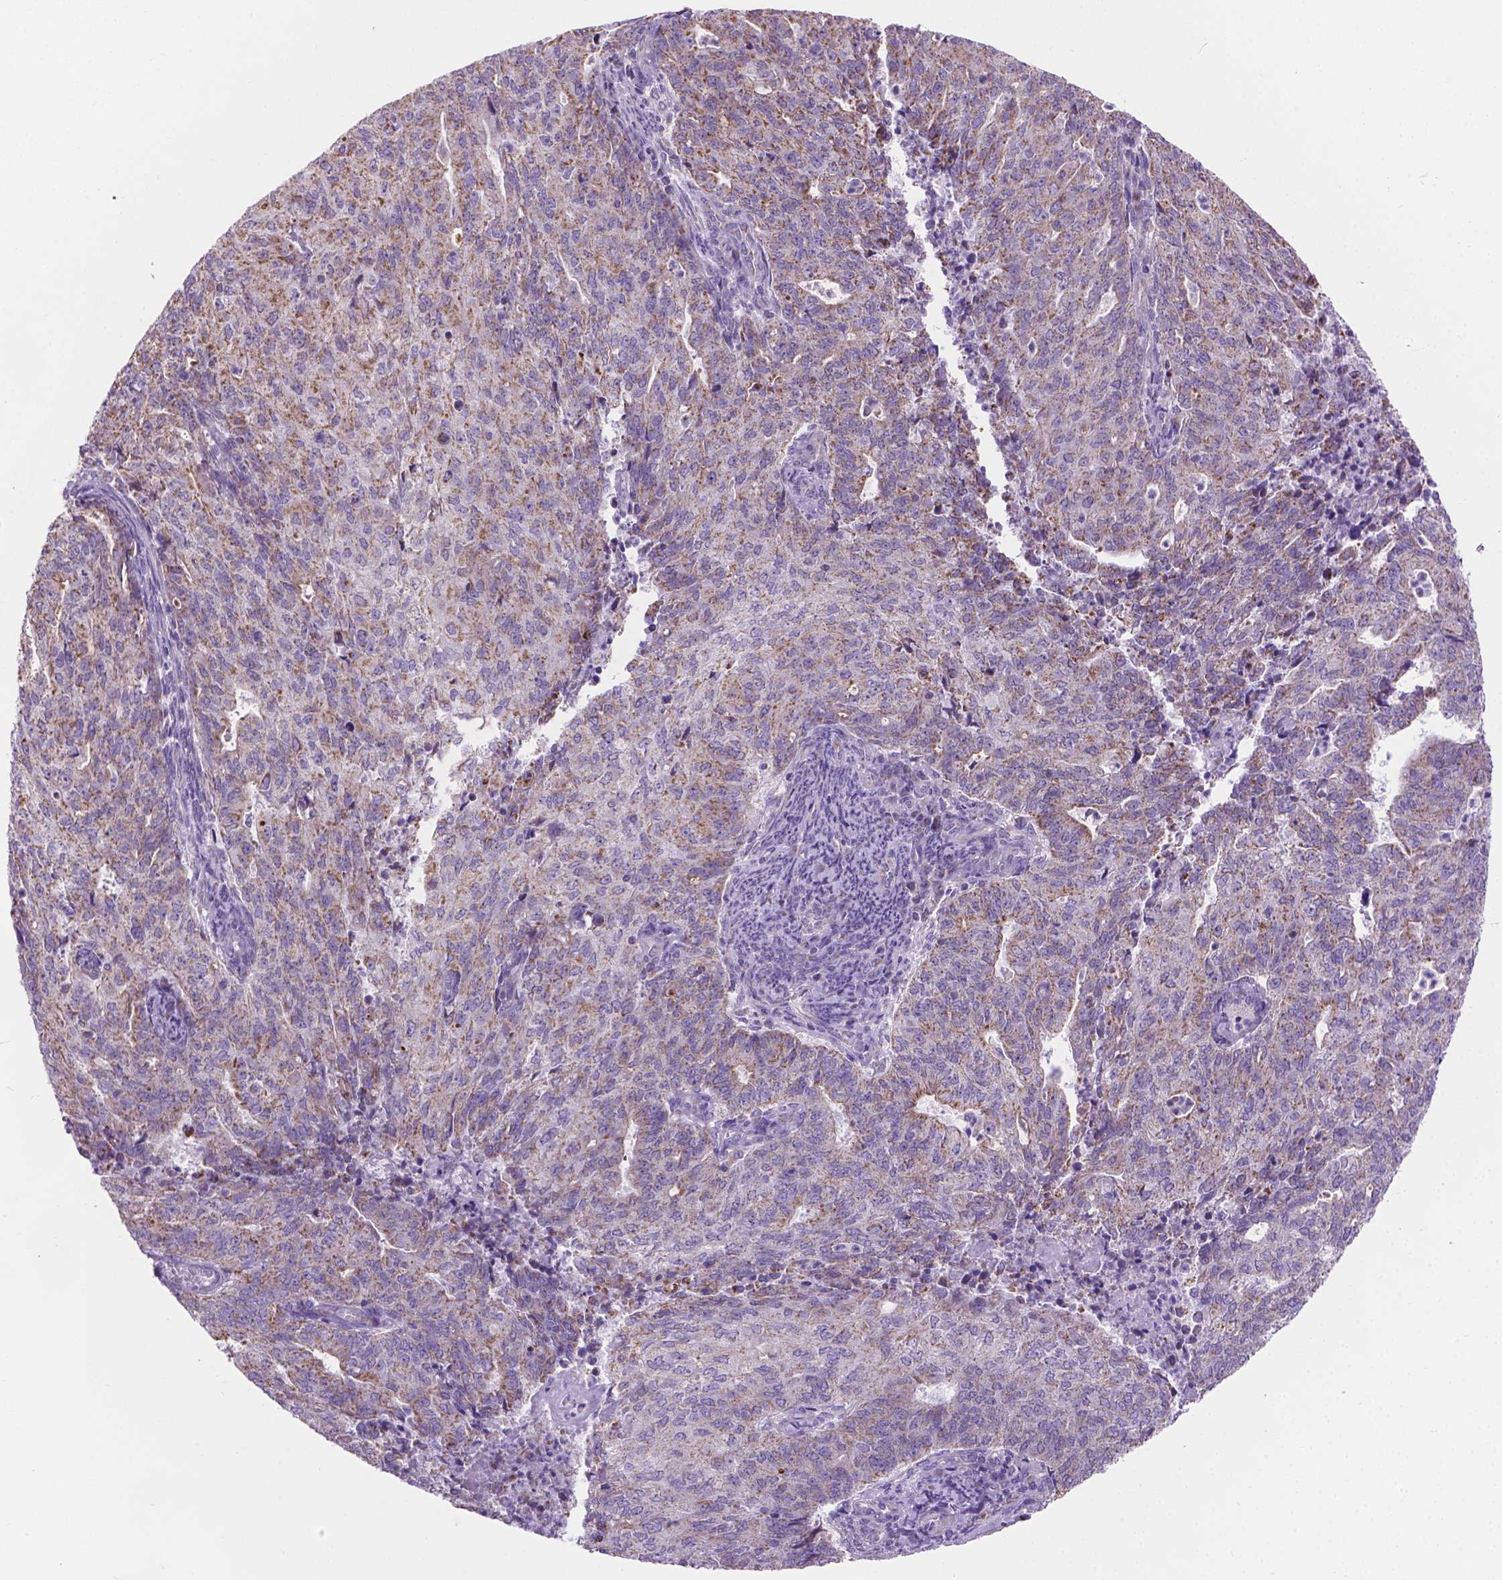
{"staining": {"intensity": "weak", "quantity": "25%-75%", "location": "cytoplasmic/membranous"}, "tissue": "endometrial cancer", "cell_type": "Tumor cells", "image_type": "cancer", "snomed": [{"axis": "morphology", "description": "Adenocarcinoma, NOS"}, {"axis": "topography", "description": "Endometrium"}], "caption": "The micrograph demonstrates staining of endometrial cancer, revealing weak cytoplasmic/membranous protein expression (brown color) within tumor cells. (Stains: DAB (3,3'-diaminobenzidine) in brown, nuclei in blue, Microscopy: brightfield microscopy at high magnification).", "gene": "CSPG5", "patient": {"sex": "female", "age": 82}}